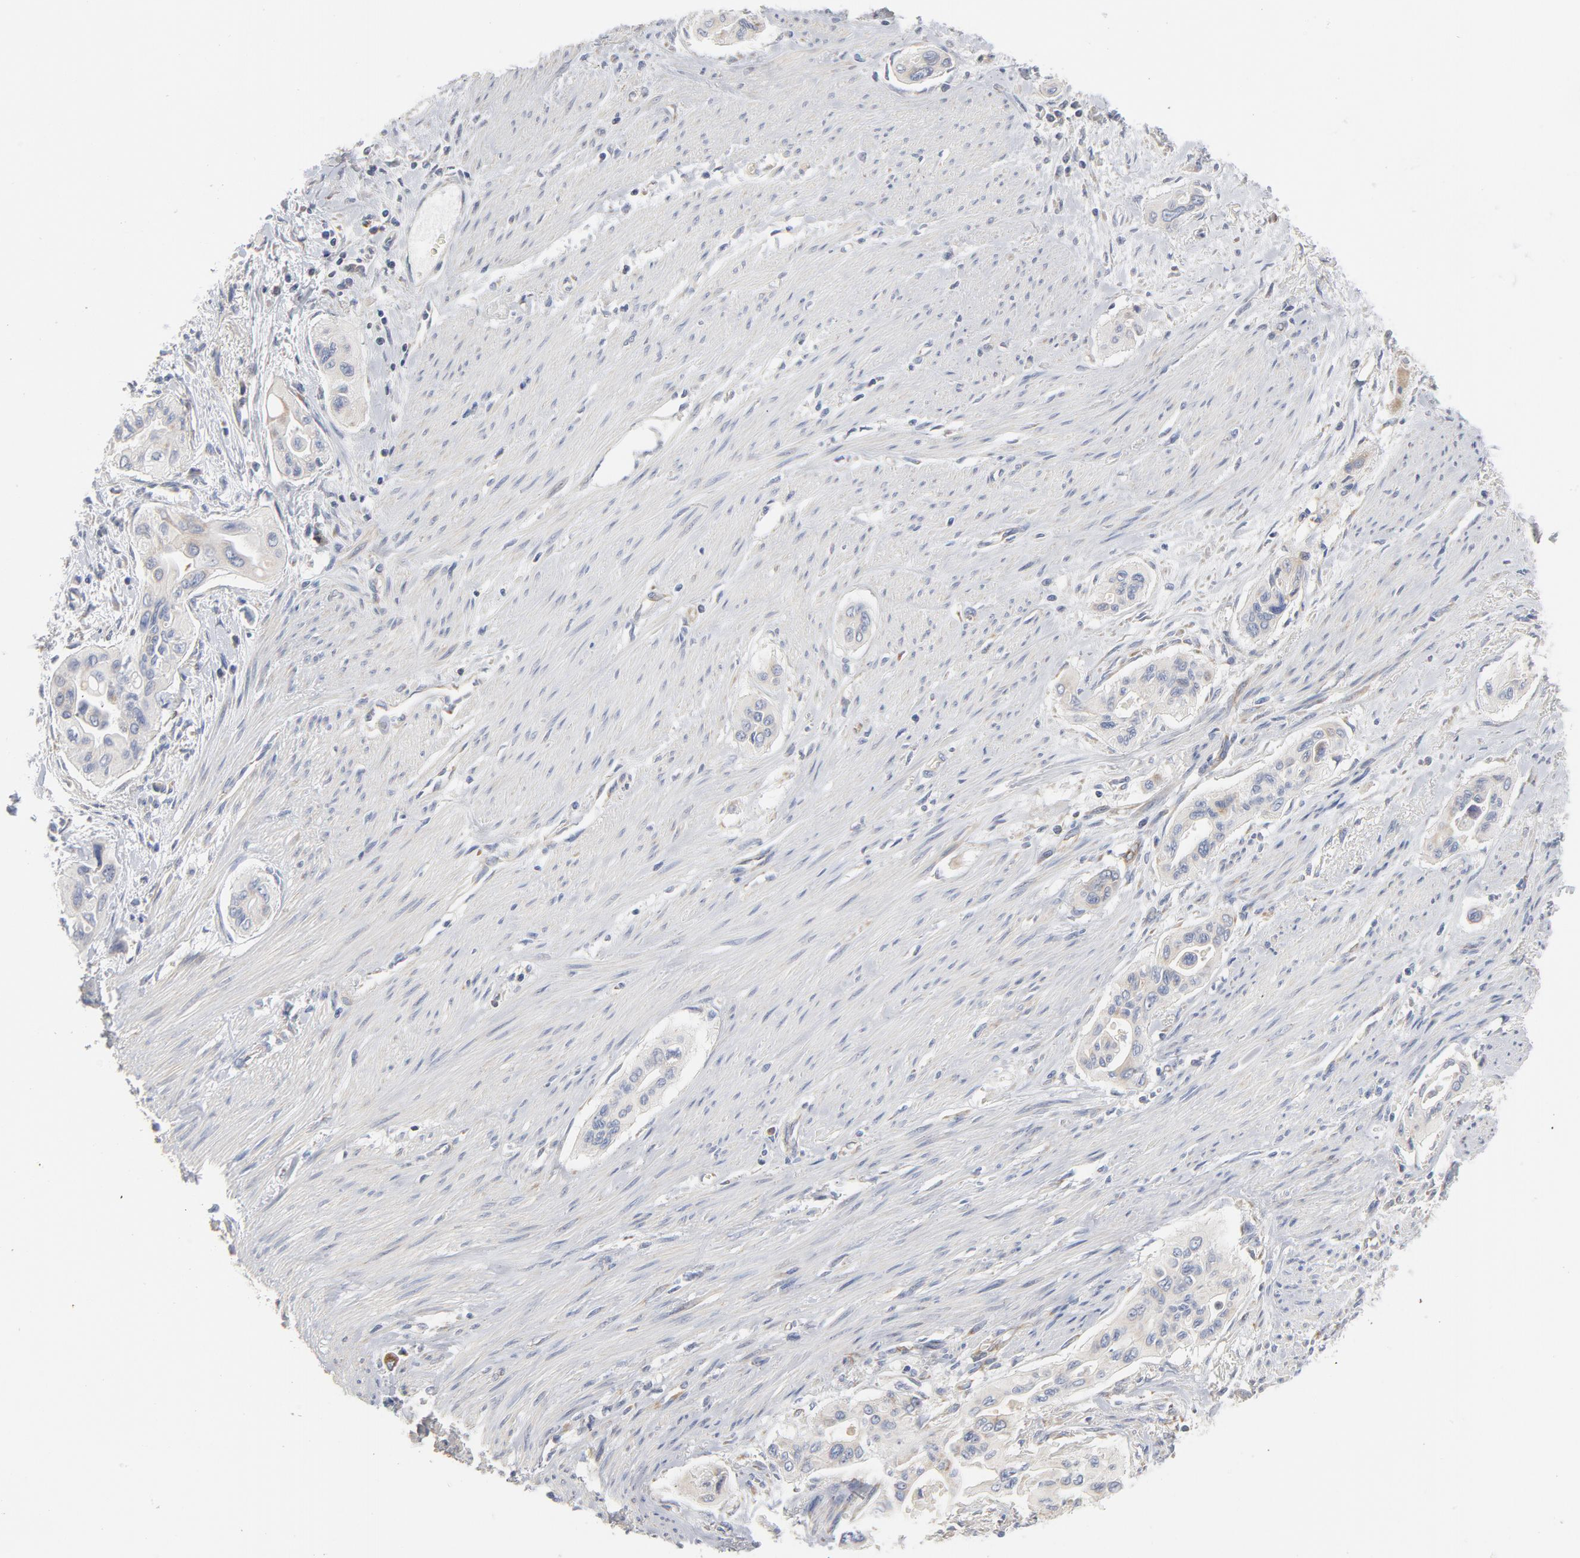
{"staining": {"intensity": "weak", "quantity": "<25%", "location": "cytoplasmic/membranous"}, "tissue": "pancreatic cancer", "cell_type": "Tumor cells", "image_type": "cancer", "snomed": [{"axis": "morphology", "description": "Adenocarcinoma, NOS"}, {"axis": "topography", "description": "Pancreas"}], "caption": "Tumor cells are negative for brown protein staining in pancreatic adenocarcinoma.", "gene": "OXA1L", "patient": {"sex": "male", "age": 77}}